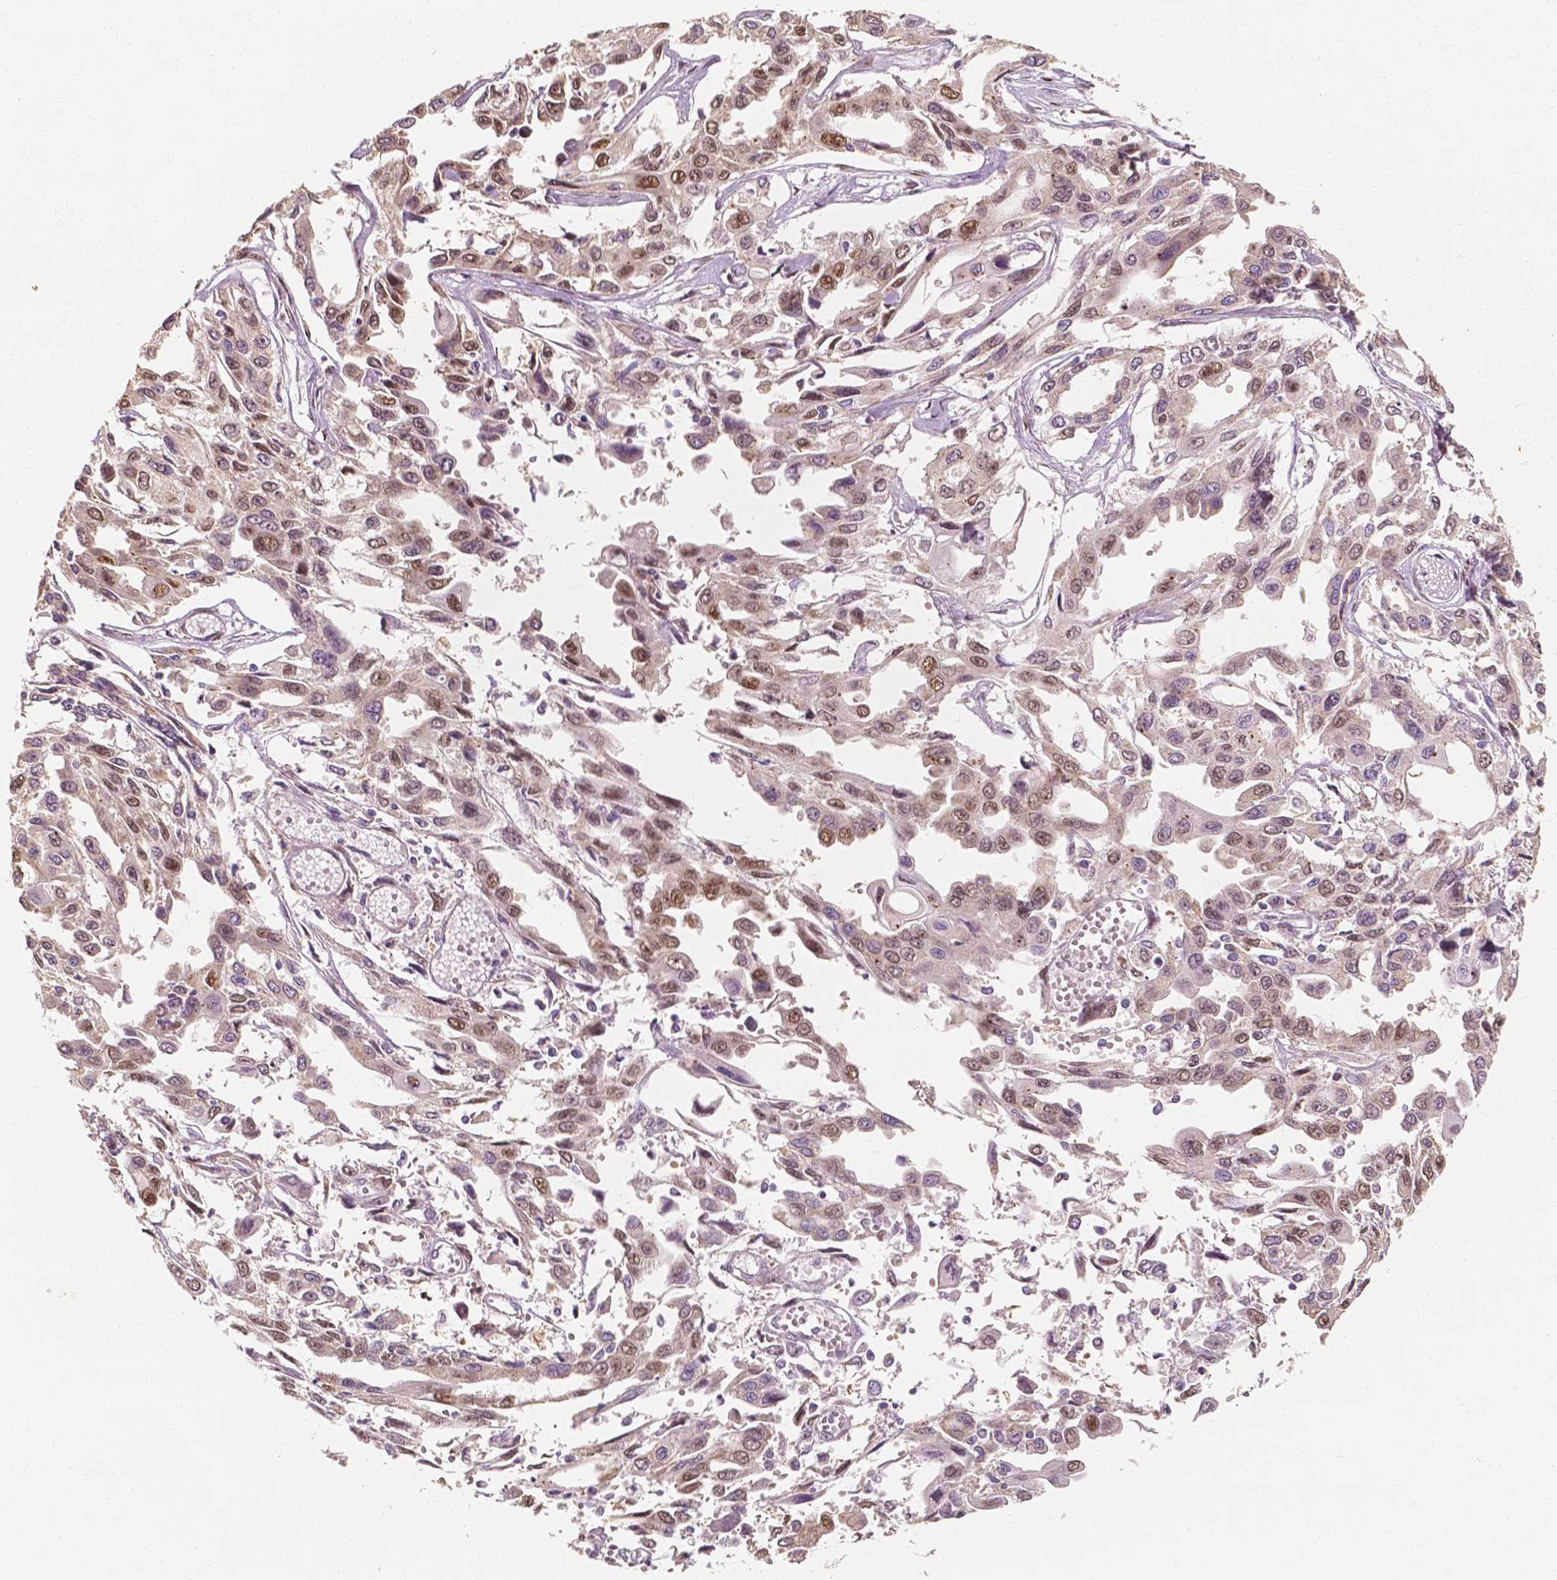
{"staining": {"intensity": "weak", "quantity": "25%-75%", "location": "nuclear"}, "tissue": "pancreatic cancer", "cell_type": "Tumor cells", "image_type": "cancer", "snomed": [{"axis": "morphology", "description": "Adenocarcinoma, NOS"}, {"axis": "topography", "description": "Pancreas"}], "caption": "Weak nuclear staining for a protein is appreciated in about 25%-75% of tumor cells of pancreatic adenocarcinoma using IHC.", "gene": "TBC1D17", "patient": {"sex": "female", "age": 55}}